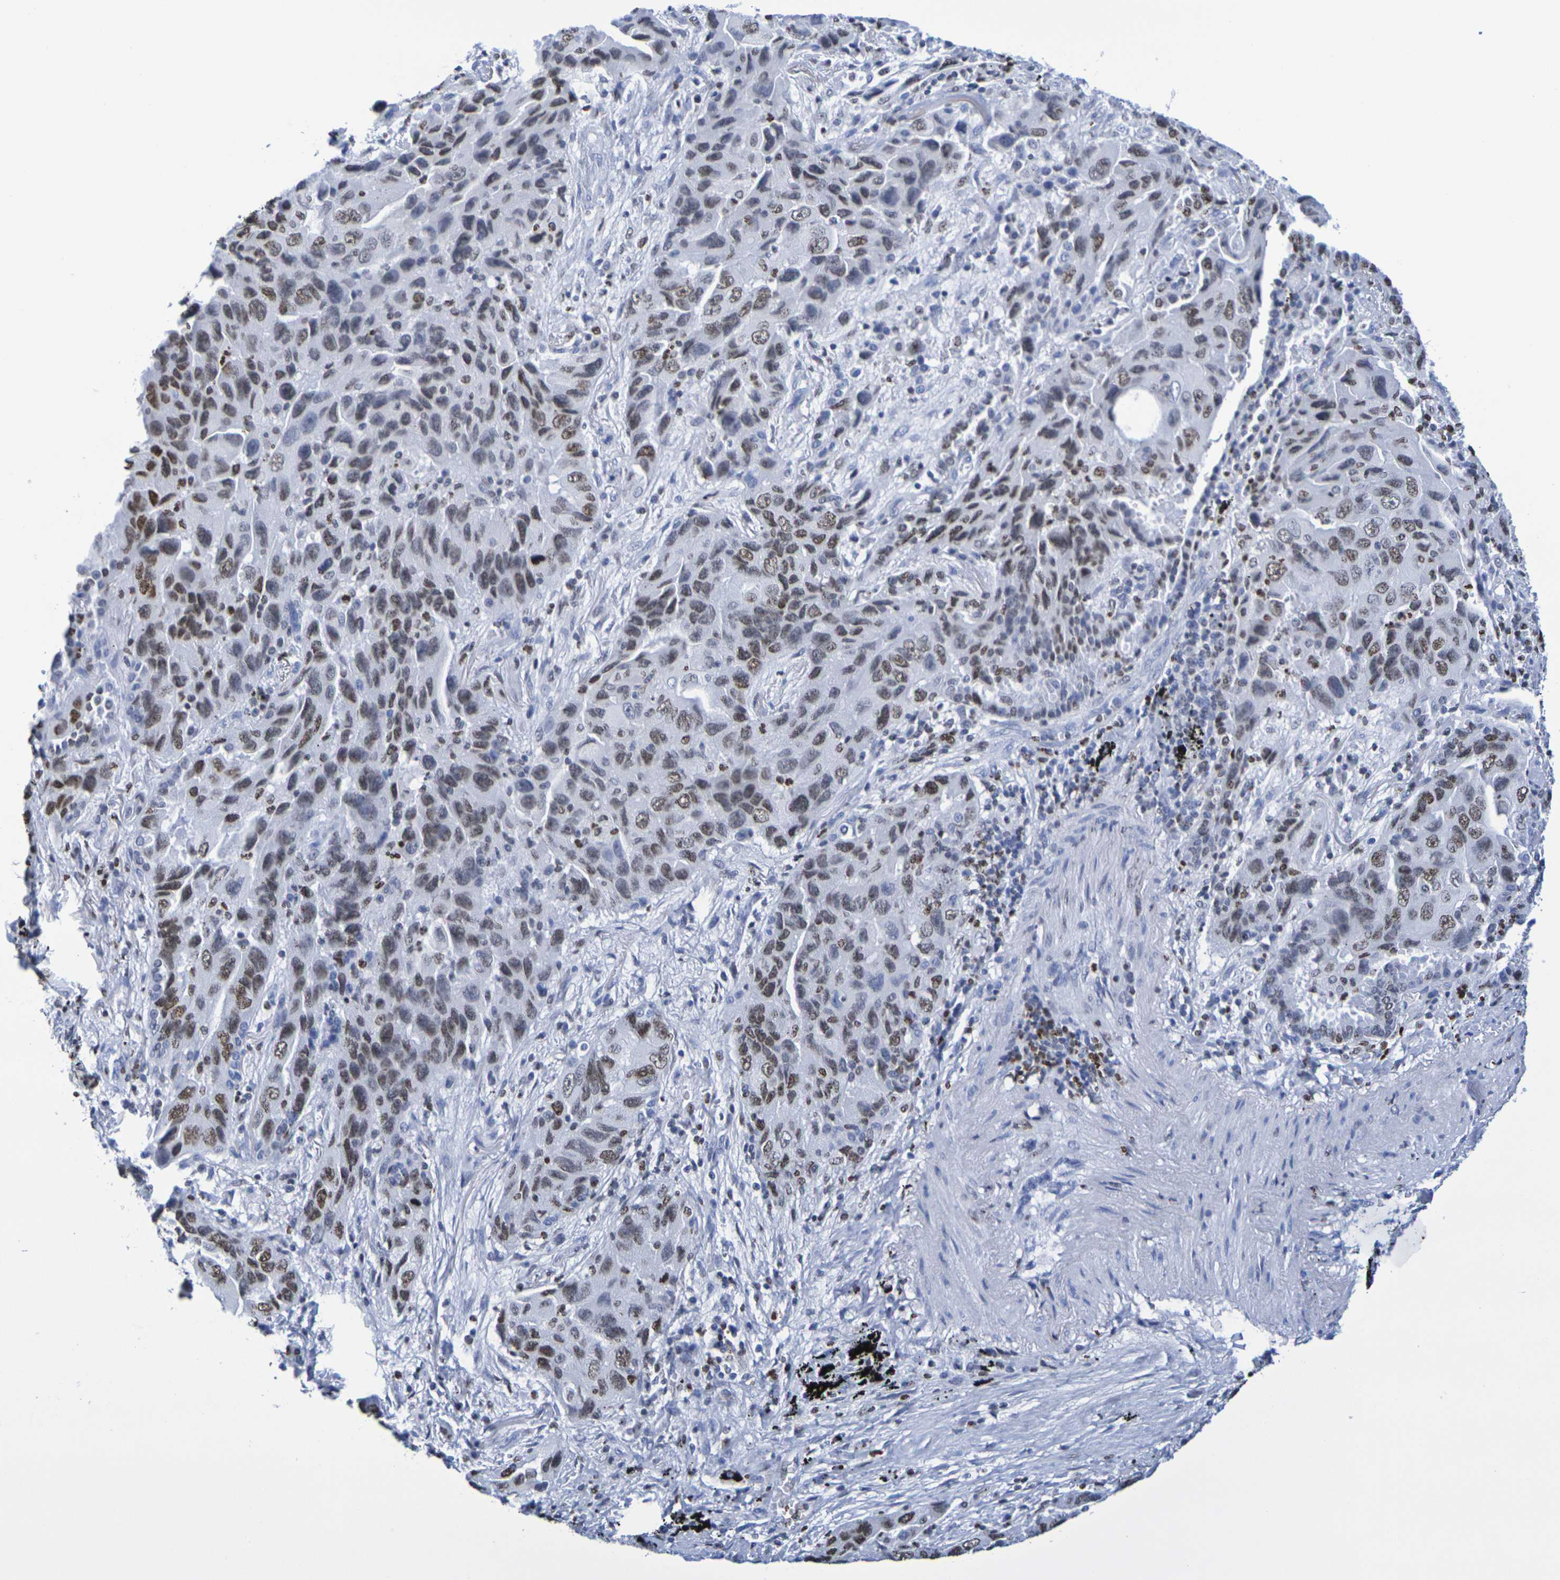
{"staining": {"intensity": "weak", "quantity": ">75%", "location": "nuclear"}, "tissue": "lung cancer", "cell_type": "Tumor cells", "image_type": "cancer", "snomed": [{"axis": "morphology", "description": "Adenocarcinoma, NOS"}, {"axis": "topography", "description": "Lung"}], "caption": "Protein staining displays weak nuclear positivity in about >75% of tumor cells in adenocarcinoma (lung). The staining is performed using DAB brown chromogen to label protein expression. The nuclei are counter-stained blue using hematoxylin.", "gene": "H1-5", "patient": {"sex": "female", "age": 65}}